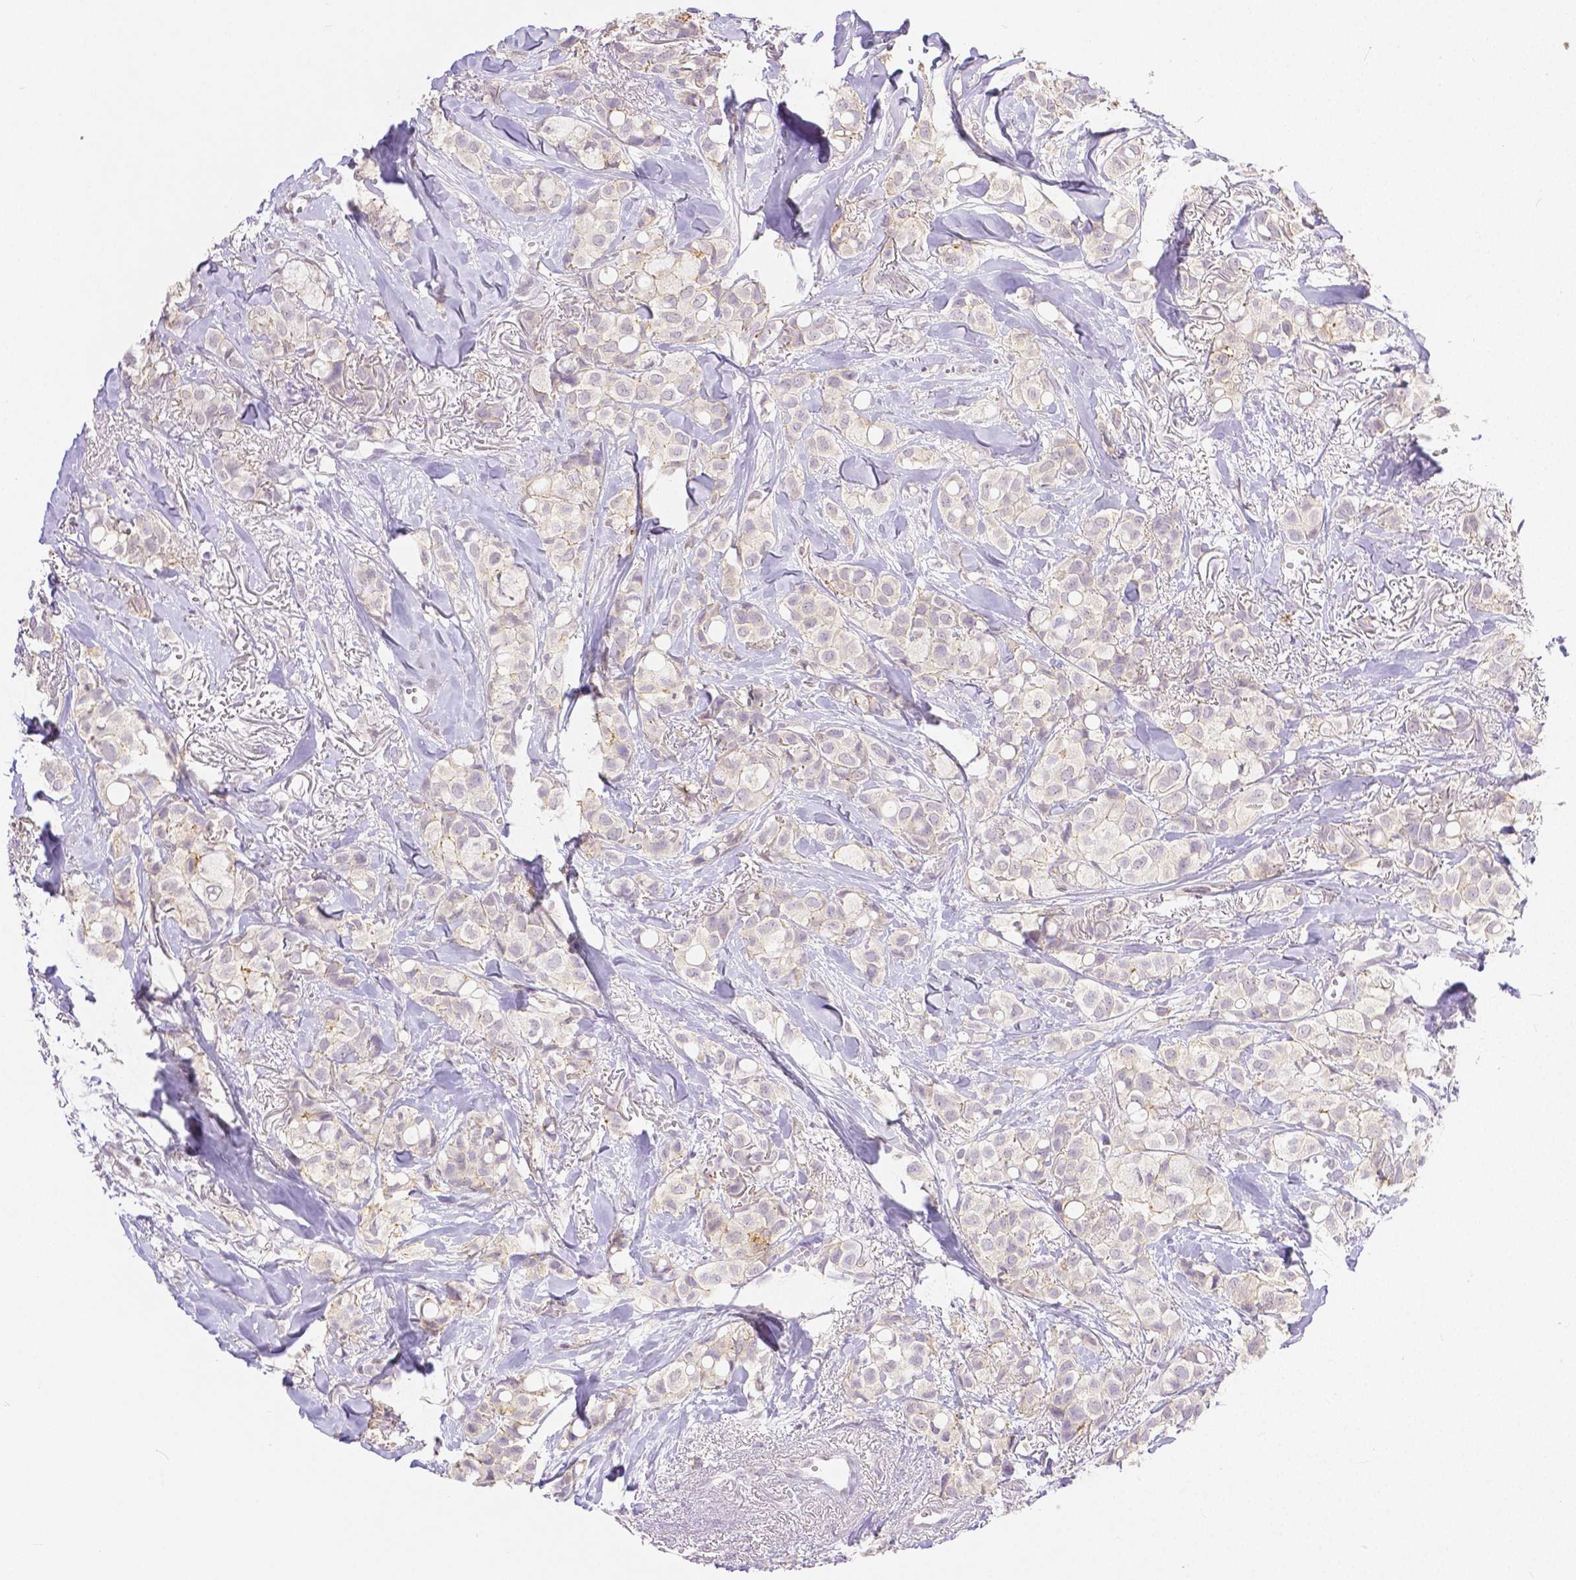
{"staining": {"intensity": "negative", "quantity": "none", "location": "none"}, "tissue": "breast cancer", "cell_type": "Tumor cells", "image_type": "cancer", "snomed": [{"axis": "morphology", "description": "Duct carcinoma"}, {"axis": "topography", "description": "Breast"}], "caption": "High power microscopy micrograph of an IHC image of breast infiltrating ductal carcinoma, revealing no significant expression in tumor cells.", "gene": "OCLN", "patient": {"sex": "female", "age": 85}}